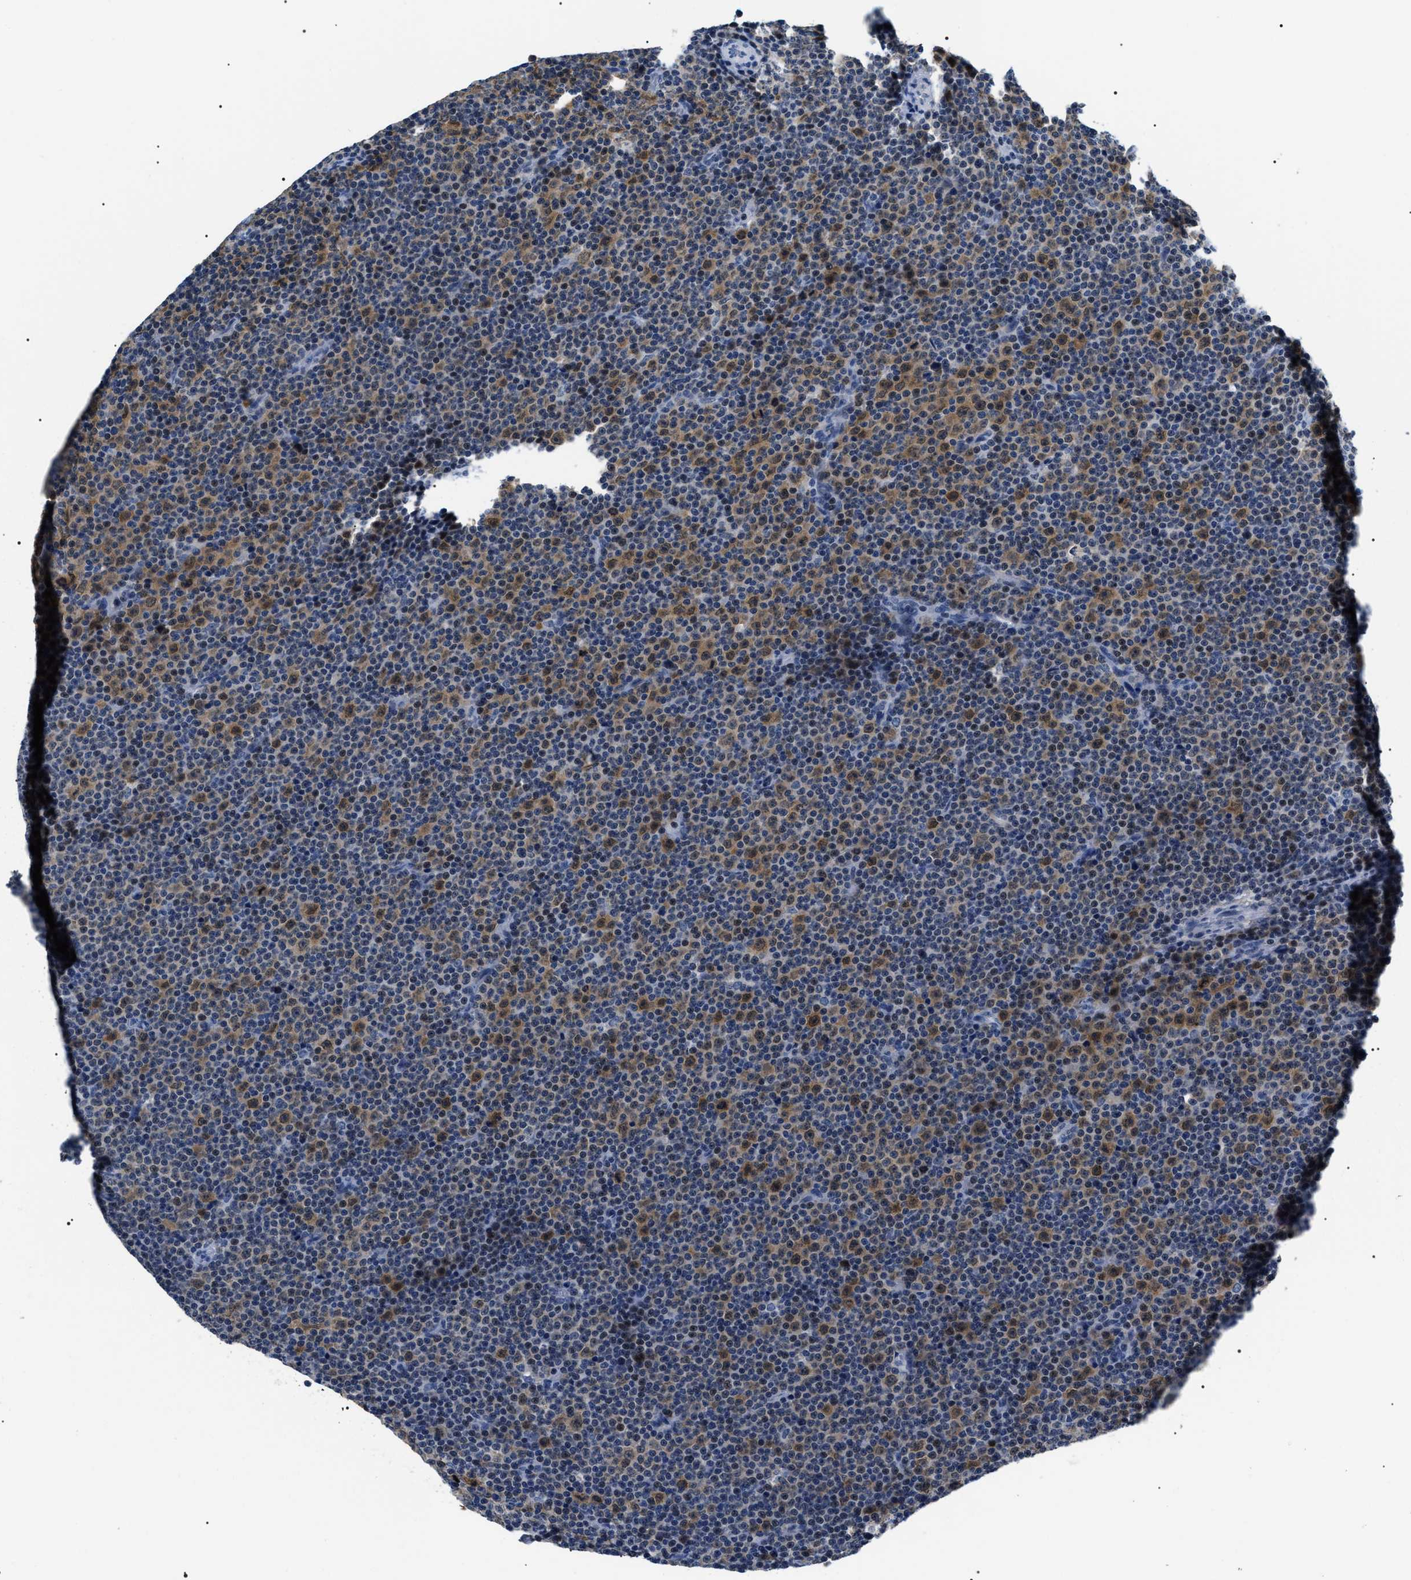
{"staining": {"intensity": "moderate", "quantity": "<25%", "location": "cytoplasmic/membranous,nuclear"}, "tissue": "lymphoma", "cell_type": "Tumor cells", "image_type": "cancer", "snomed": [{"axis": "morphology", "description": "Malignant lymphoma, non-Hodgkin's type, Low grade"}, {"axis": "topography", "description": "Lymph node"}], "caption": "Protein staining shows moderate cytoplasmic/membranous and nuclear expression in about <25% of tumor cells in lymphoma. (DAB (3,3'-diaminobenzidine) IHC, brown staining for protein, blue staining for nuclei).", "gene": "BAG2", "patient": {"sex": "female", "age": 67}}